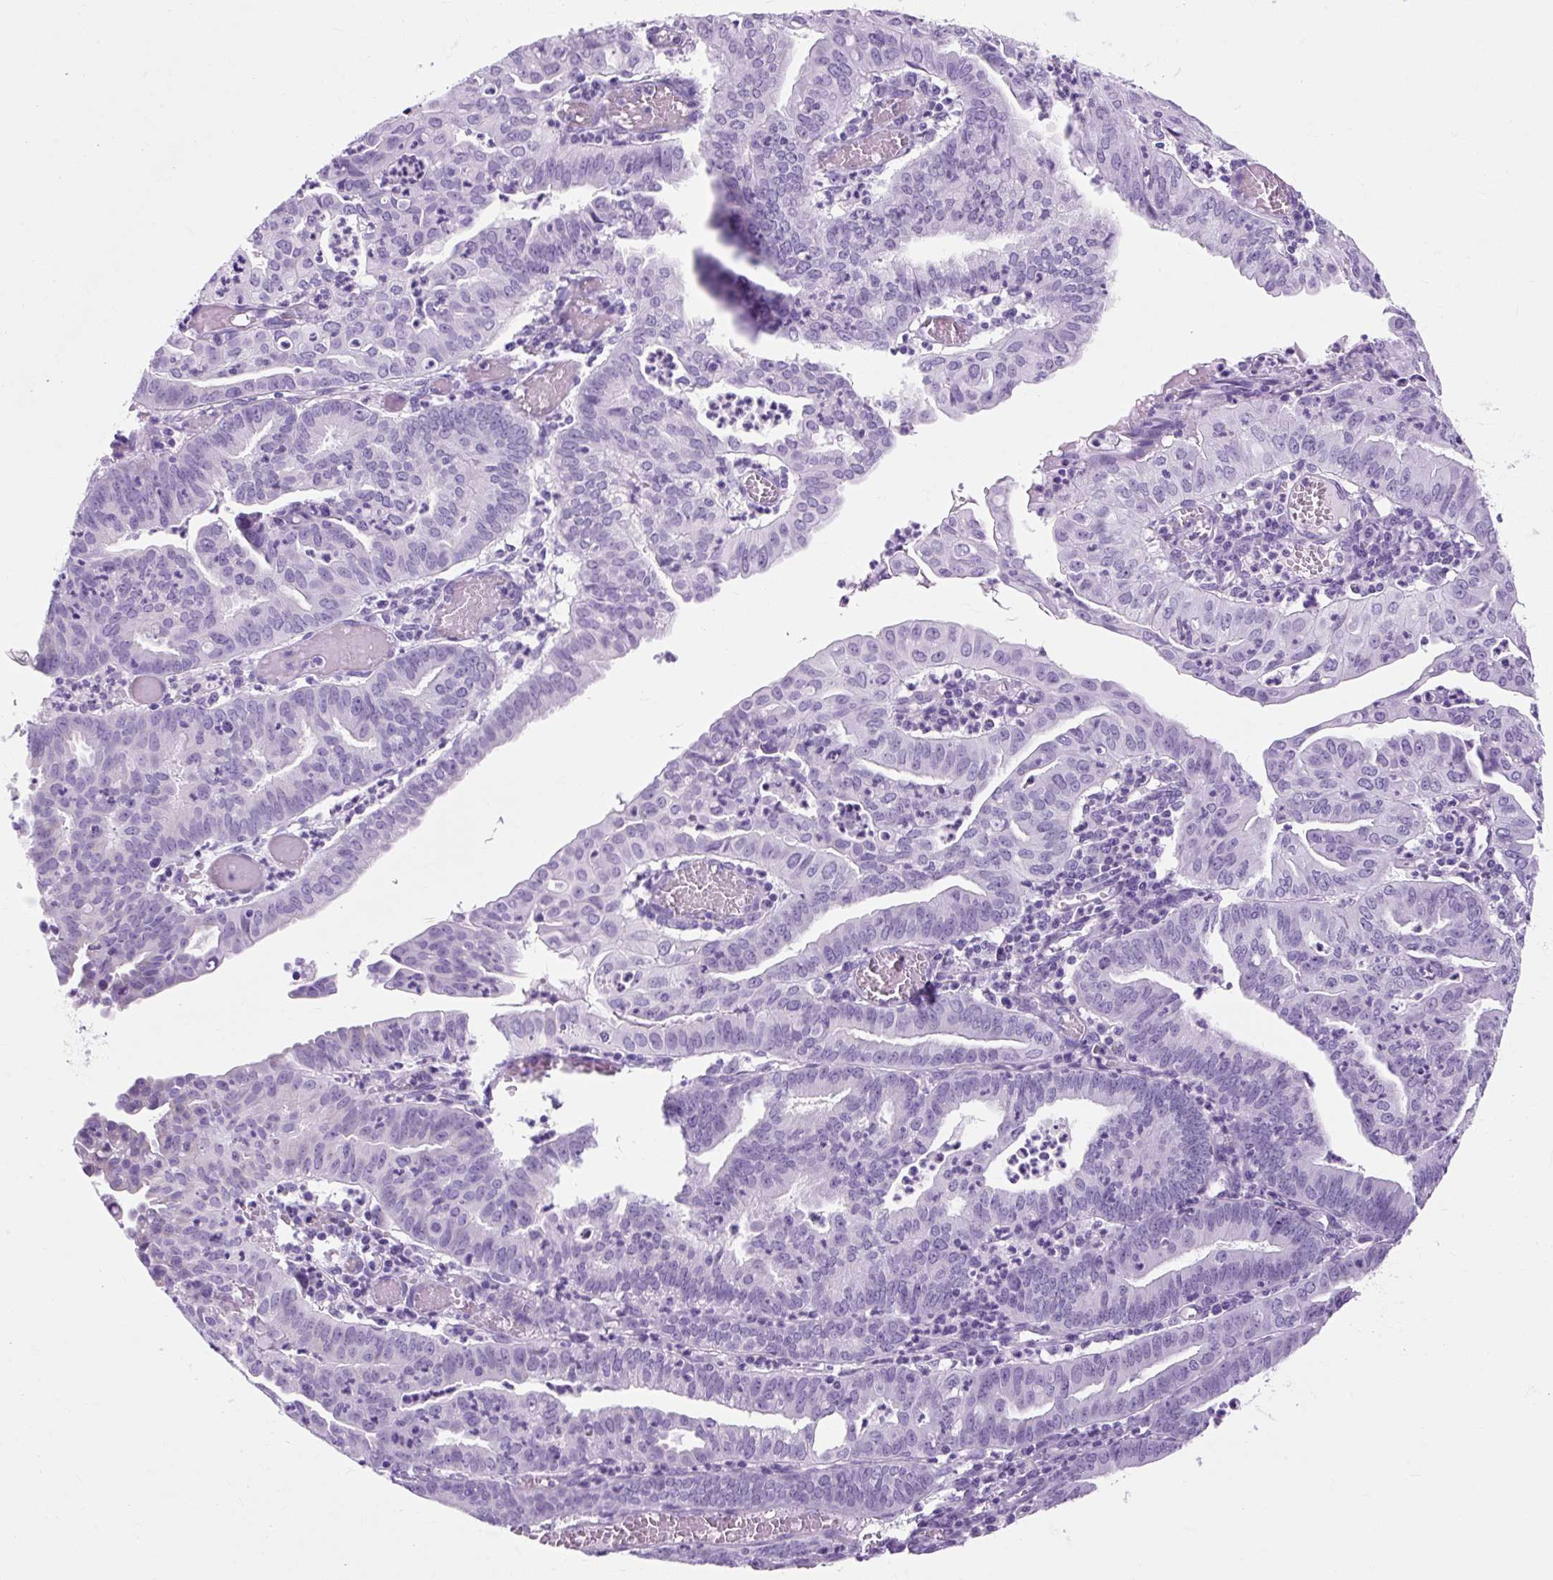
{"staining": {"intensity": "negative", "quantity": "none", "location": "none"}, "tissue": "endometrial cancer", "cell_type": "Tumor cells", "image_type": "cancer", "snomed": [{"axis": "morphology", "description": "Adenocarcinoma, NOS"}, {"axis": "topography", "description": "Endometrium"}], "caption": "Human endometrial adenocarcinoma stained for a protein using IHC shows no positivity in tumor cells.", "gene": "TMEM89", "patient": {"sex": "female", "age": 60}}